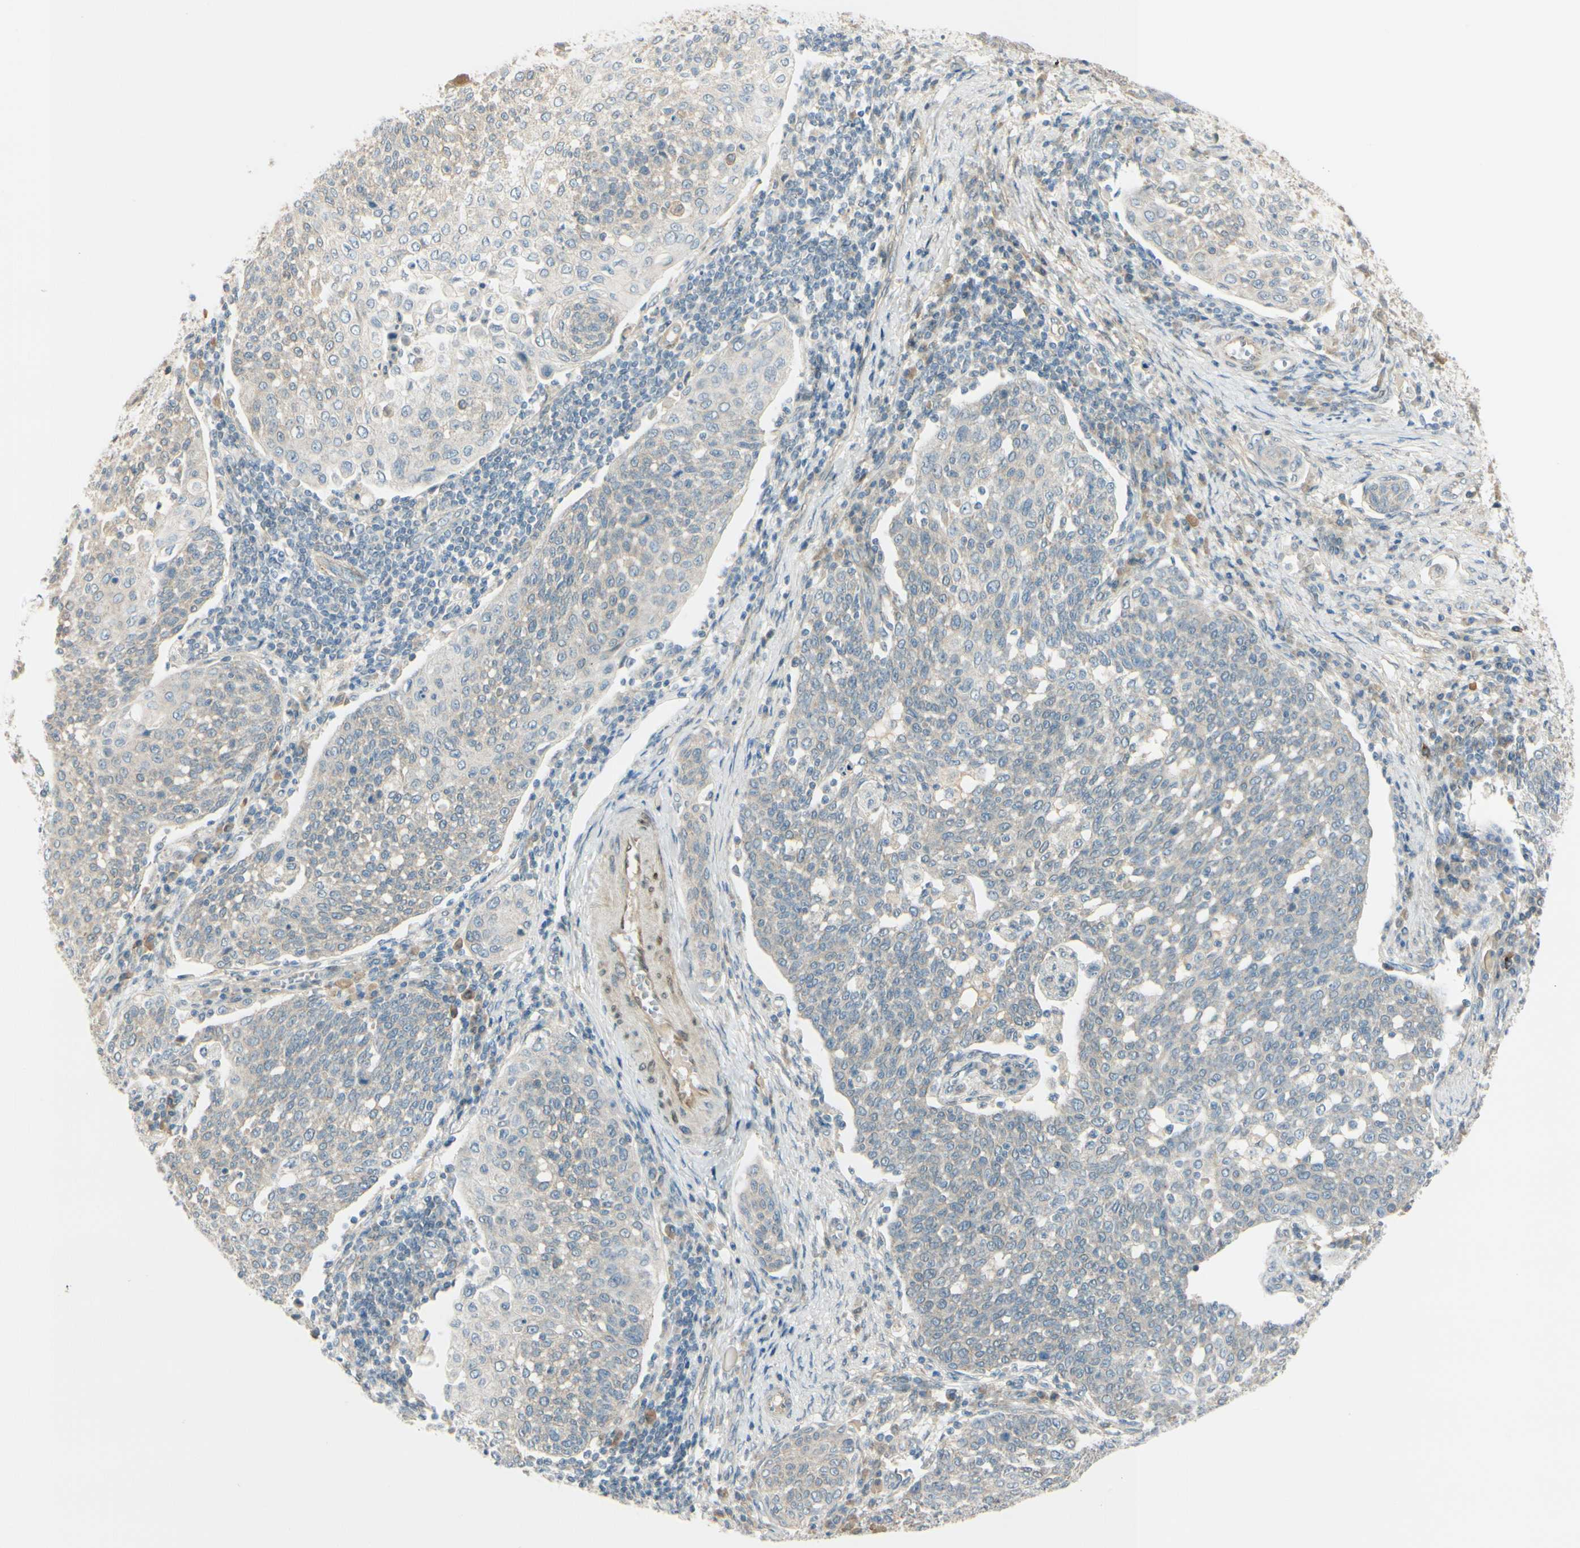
{"staining": {"intensity": "negative", "quantity": "none", "location": "none"}, "tissue": "cervical cancer", "cell_type": "Tumor cells", "image_type": "cancer", "snomed": [{"axis": "morphology", "description": "Squamous cell carcinoma, NOS"}, {"axis": "topography", "description": "Cervix"}], "caption": "This photomicrograph is of cervical cancer stained with immunohistochemistry (IHC) to label a protein in brown with the nuclei are counter-stained blue. There is no positivity in tumor cells.", "gene": "FHL2", "patient": {"sex": "female", "age": 34}}